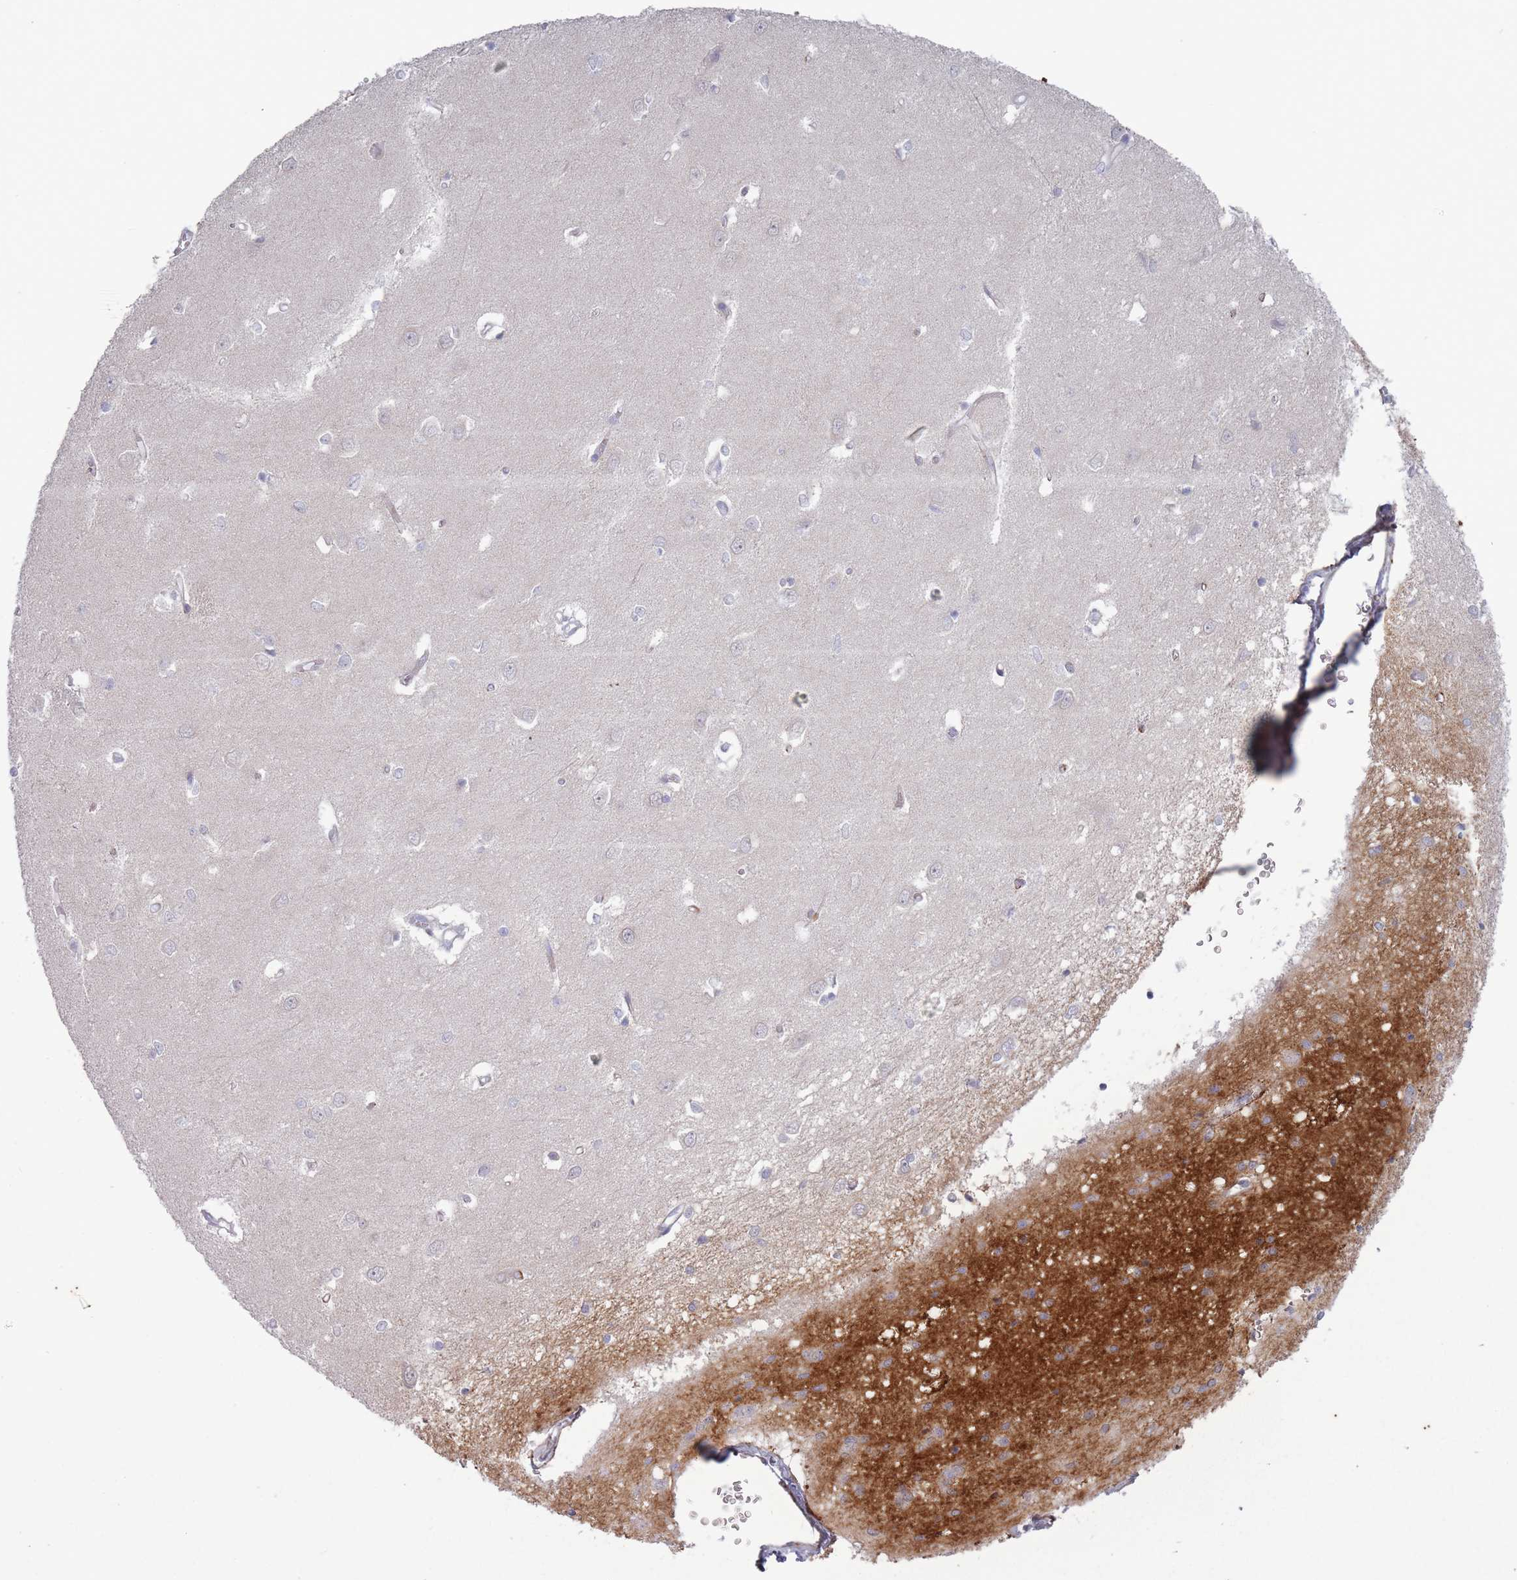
{"staining": {"intensity": "negative", "quantity": "none", "location": "none"}, "tissue": "caudate", "cell_type": "Glial cells", "image_type": "normal", "snomed": [{"axis": "morphology", "description": "Normal tissue, NOS"}, {"axis": "topography", "description": "Lateral ventricle wall"}], "caption": "The photomicrograph demonstrates no significant positivity in glial cells of caudate.", "gene": "PAIP2B", "patient": {"sex": "male", "age": 37}}